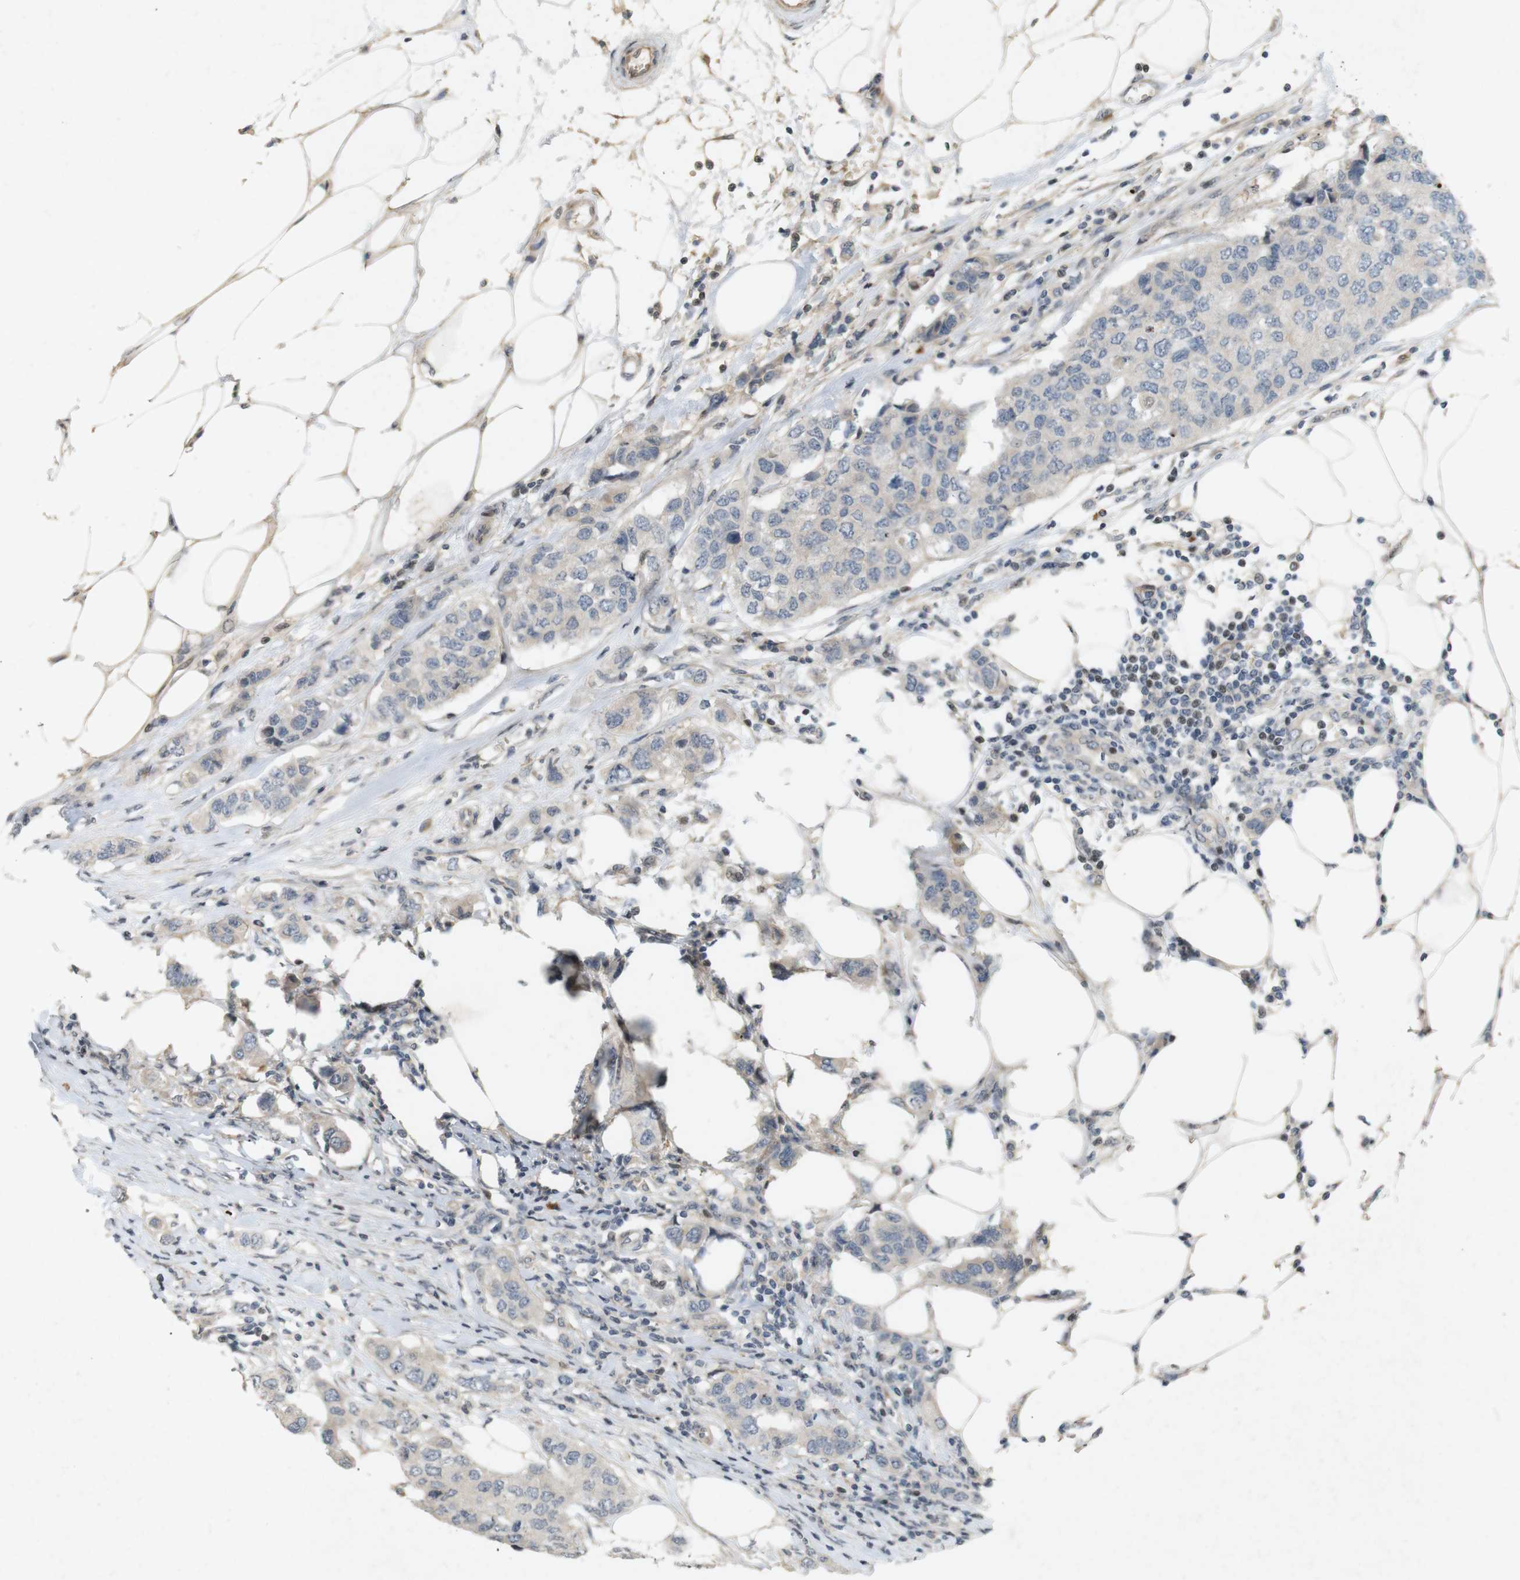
{"staining": {"intensity": "negative", "quantity": "none", "location": "none"}, "tissue": "breast cancer", "cell_type": "Tumor cells", "image_type": "cancer", "snomed": [{"axis": "morphology", "description": "Duct carcinoma"}, {"axis": "topography", "description": "Breast"}], "caption": "Tumor cells are negative for protein expression in human infiltrating ductal carcinoma (breast).", "gene": "PPP1R14A", "patient": {"sex": "female", "age": 50}}